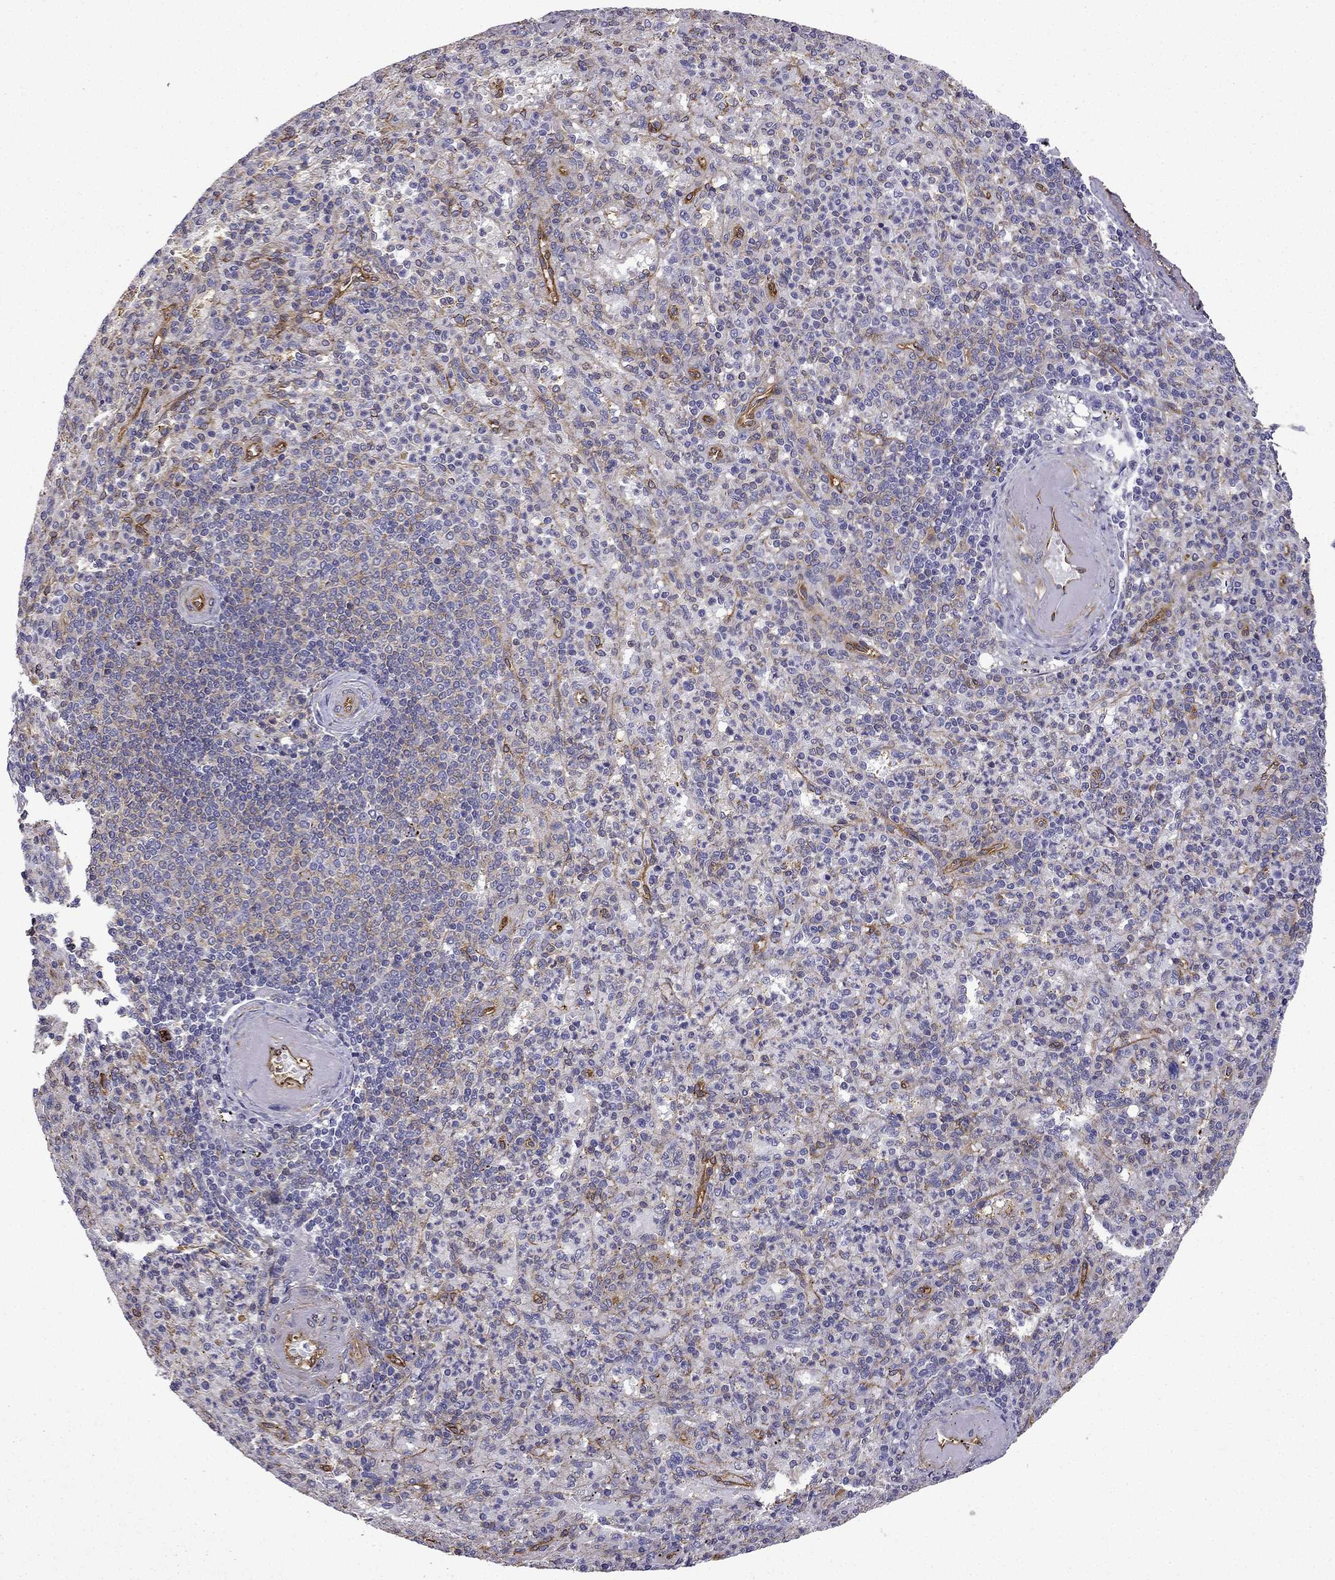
{"staining": {"intensity": "moderate", "quantity": "<25%", "location": "cytoplasmic/membranous"}, "tissue": "spleen", "cell_type": "Cells in red pulp", "image_type": "normal", "snomed": [{"axis": "morphology", "description": "Normal tissue, NOS"}, {"axis": "topography", "description": "Spleen"}], "caption": "IHC image of normal spleen stained for a protein (brown), which reveals low levels of moderate cytoplasmic/membranous expression in about <25% of cells in red pulp.", "gene": "MAP4", "patient": {"sex": "female", "age": 74}}